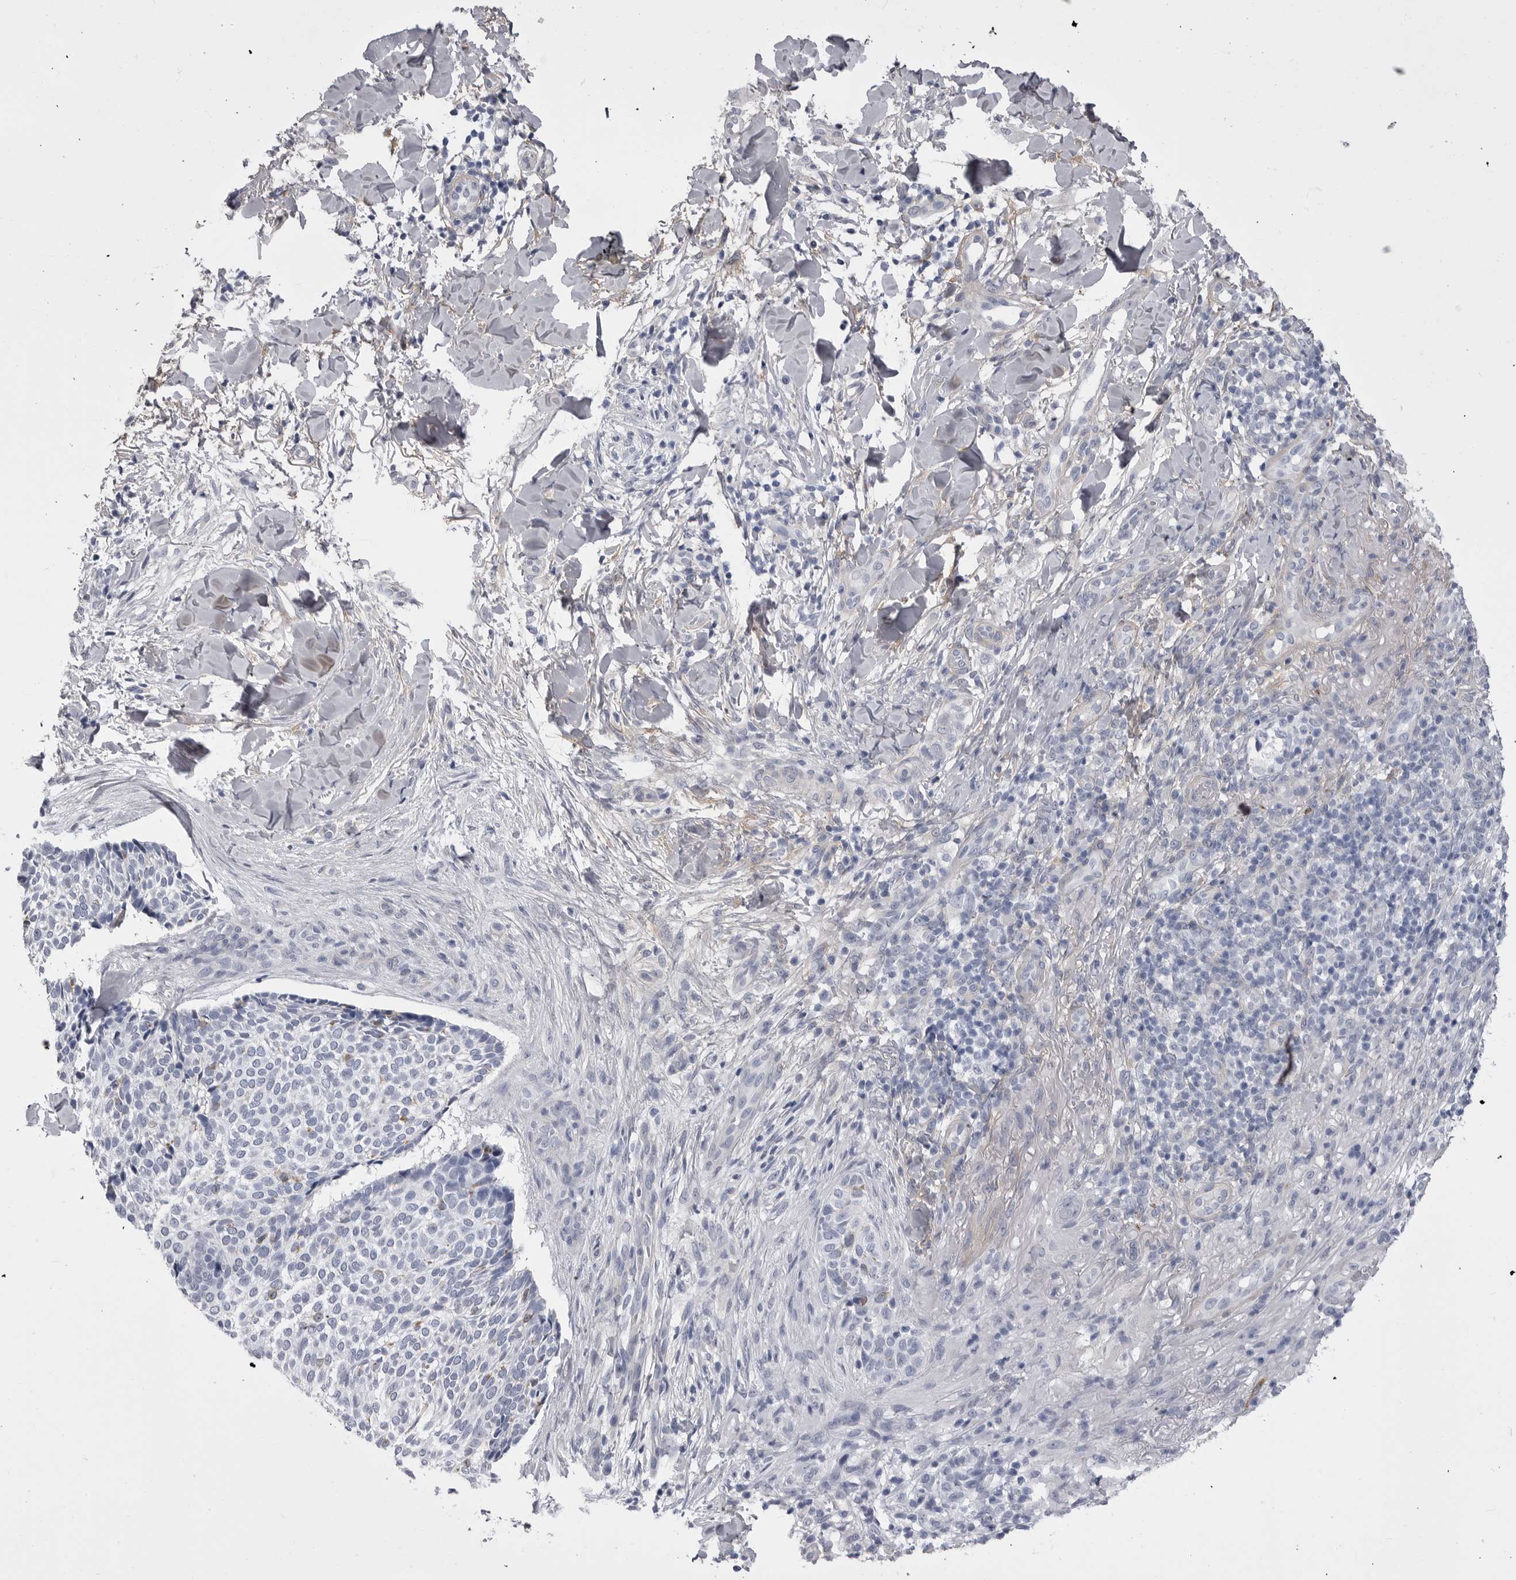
{"staining": {"intensity": "negative", "quantity": "none", "location": "none"}, "tissue": "skin cancer", "cell_type": "Tumor cells", "image_type": "cancer", "snomed": [{"axis": "morphology", "description": "Normal tissue, NOS"}, {"axis": "morphology", "description": "Basal cell carcinoma"}, {"axis": "topography", "description": "Skin"}], "caption": "Immunohistochemical staining of human basal cell carcinoma (skin) displays no significant staining in tumor cells.", "gene": "ANK2", "patient": {"sex": "male", "age": 67}}